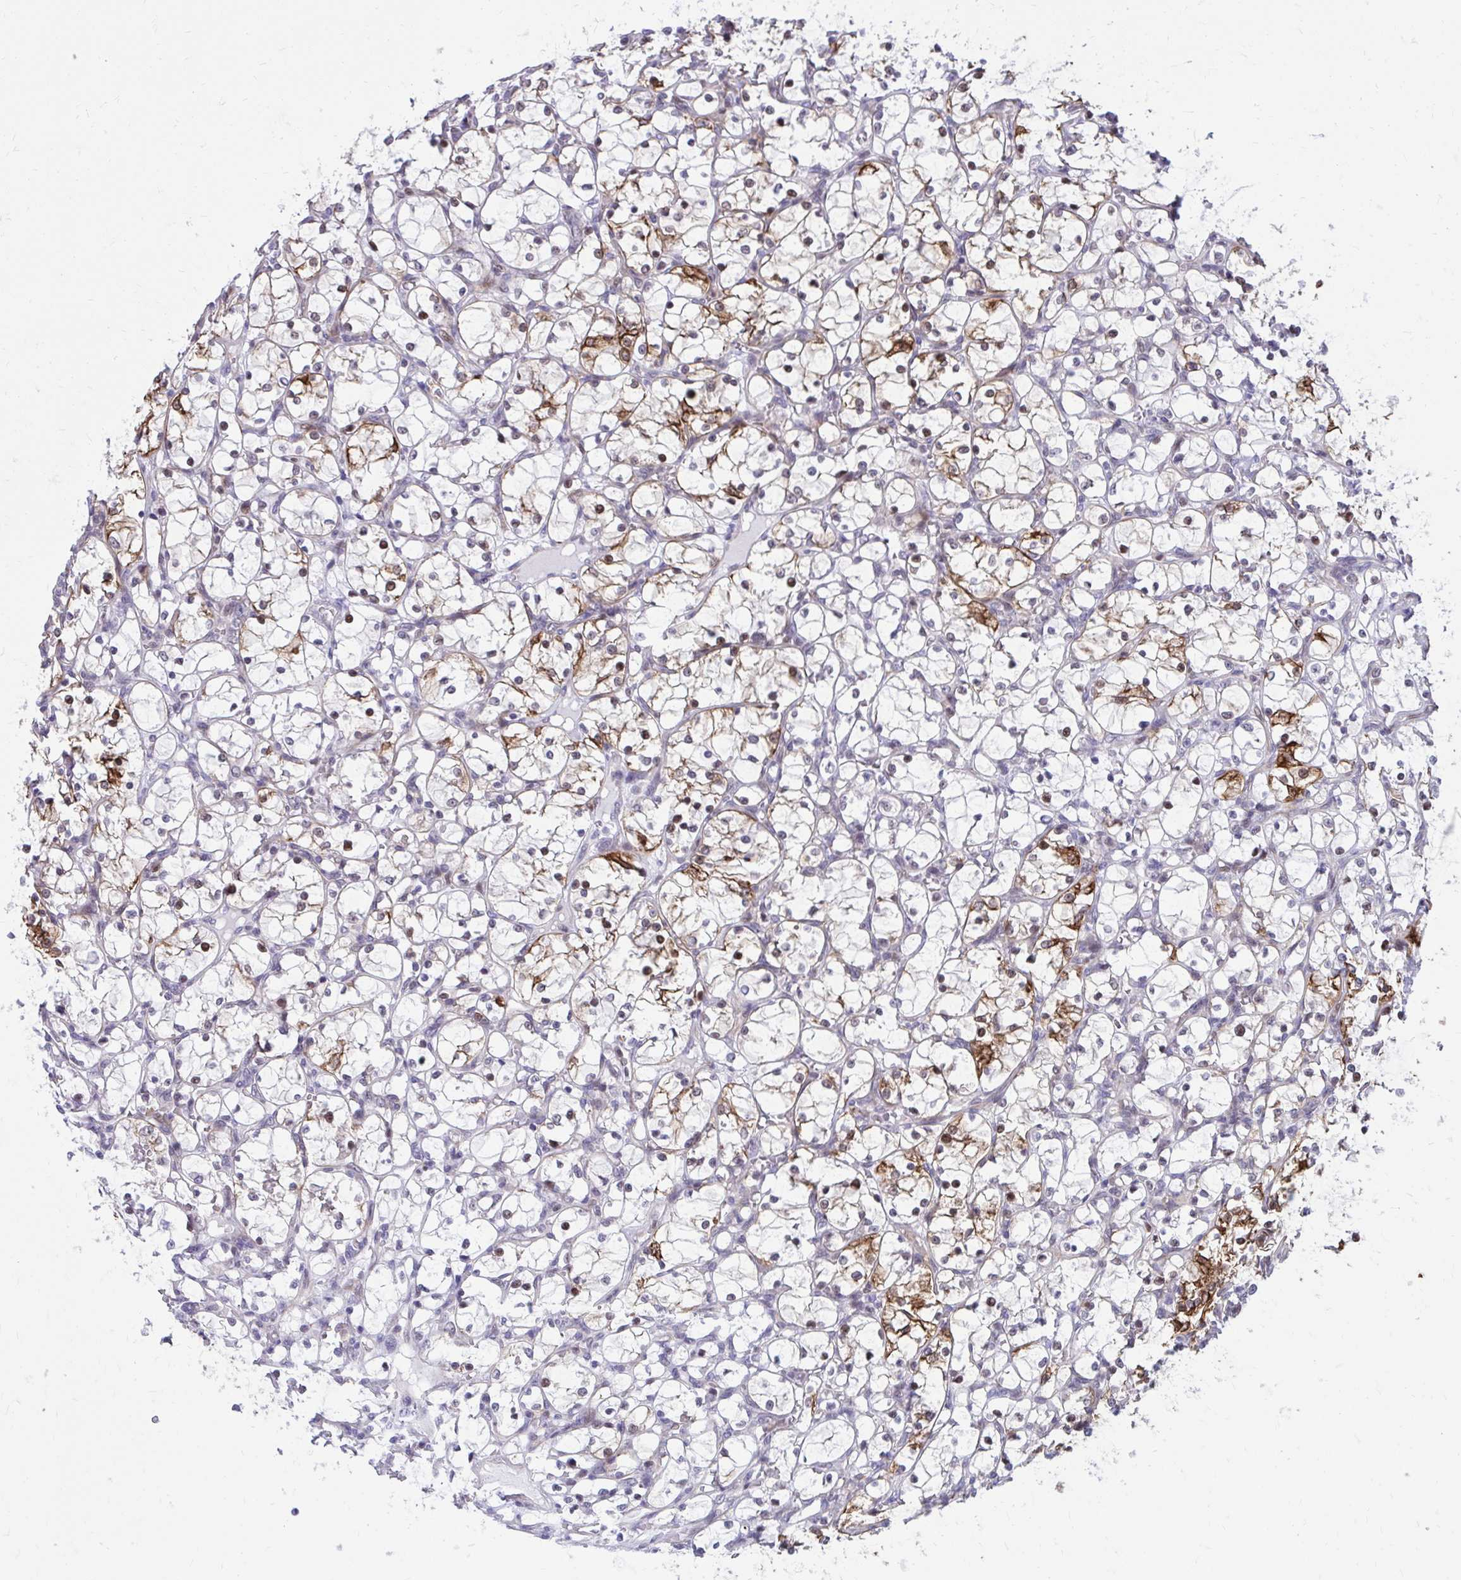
{"staining": {"intensity": "strong", "quantity": "<25%", "location": "cytoplasmic/membranous"}, "tissue": "renal cancer", "cell_type": "Tumor cells", "image_type": "cancer", "snomed": [{"axis": "morphology", "description": "Adenocarcinoma, NOS"}, {"axis": "topography", "description": "Kidney"}], "caption": "DAB (3,3'-diaminobenzidine) immunohistochemical staining of renal cancer exhibits strong cytoplasmic/membranous protein expression in about <25% of tumor cells. The protein is shown in brown color, while the nuclei are stained blue.", "gene": "ANKRD30B", "patient": {"sex": "female", "age": 69}}